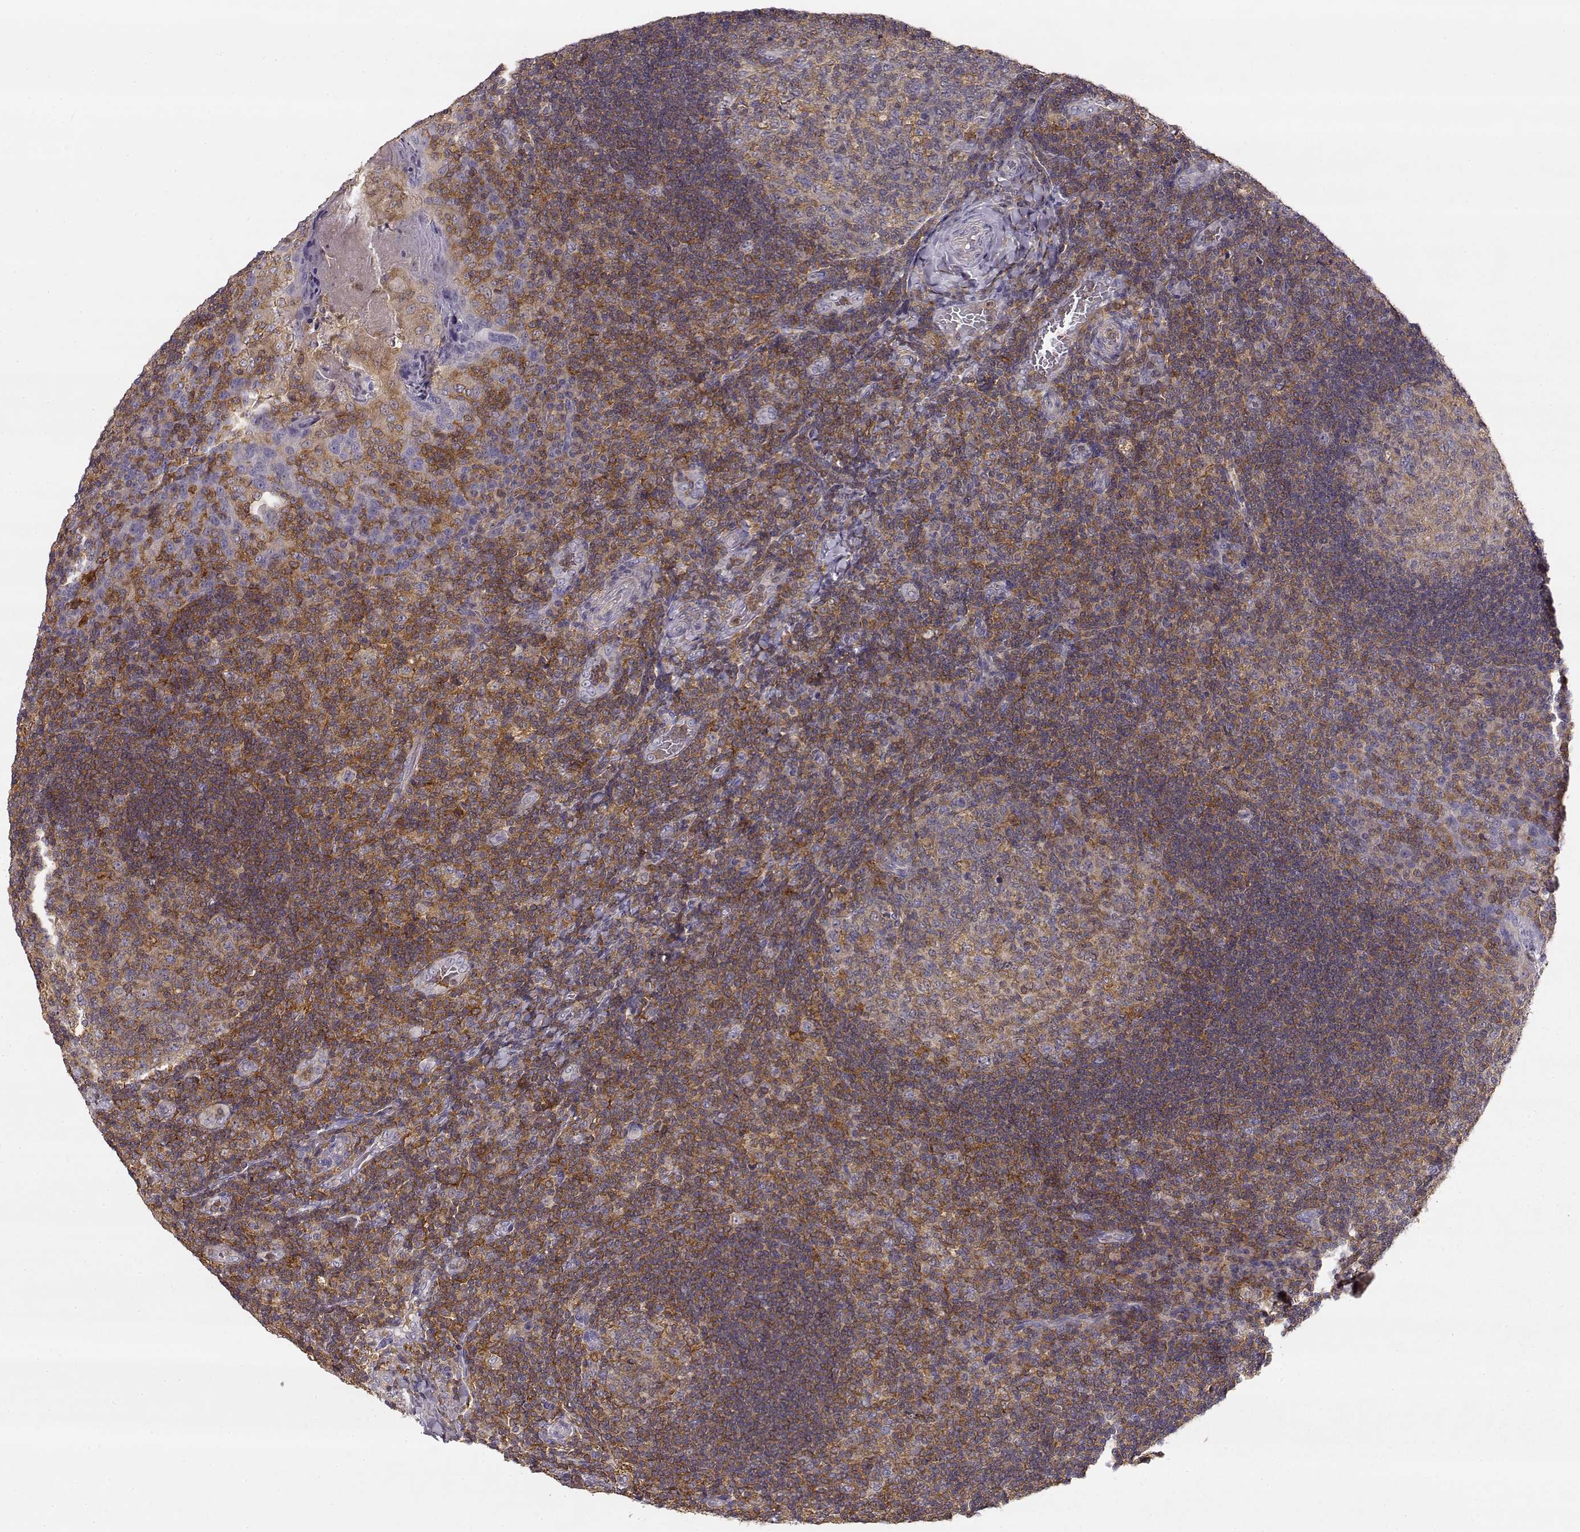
{"staining": {"intensity": "moderate", "quantity": "25%-75%", "location": "cytoplasmic/membranous"}, "tissue": "tonsil", "cell_type": "Germinal center cells", "image_type": "normal", "snomed": [{"axis": "morphology", "description": "Normal tissue, NOS"}, {"axis": "topography", "description": "Tonsil"}], "caption": "Protein staining of benign tonsil reveals moderate cytoplasmic/membranous staining in approximately 25%-75% of germinal center cells. The protein of interest is stained brown, and the nuclei are stained in blue (DAB IHC with brightfield microscopy, high magnification).", "gene": "VAV1", "patient": {"sex": "male", "age": 17}}